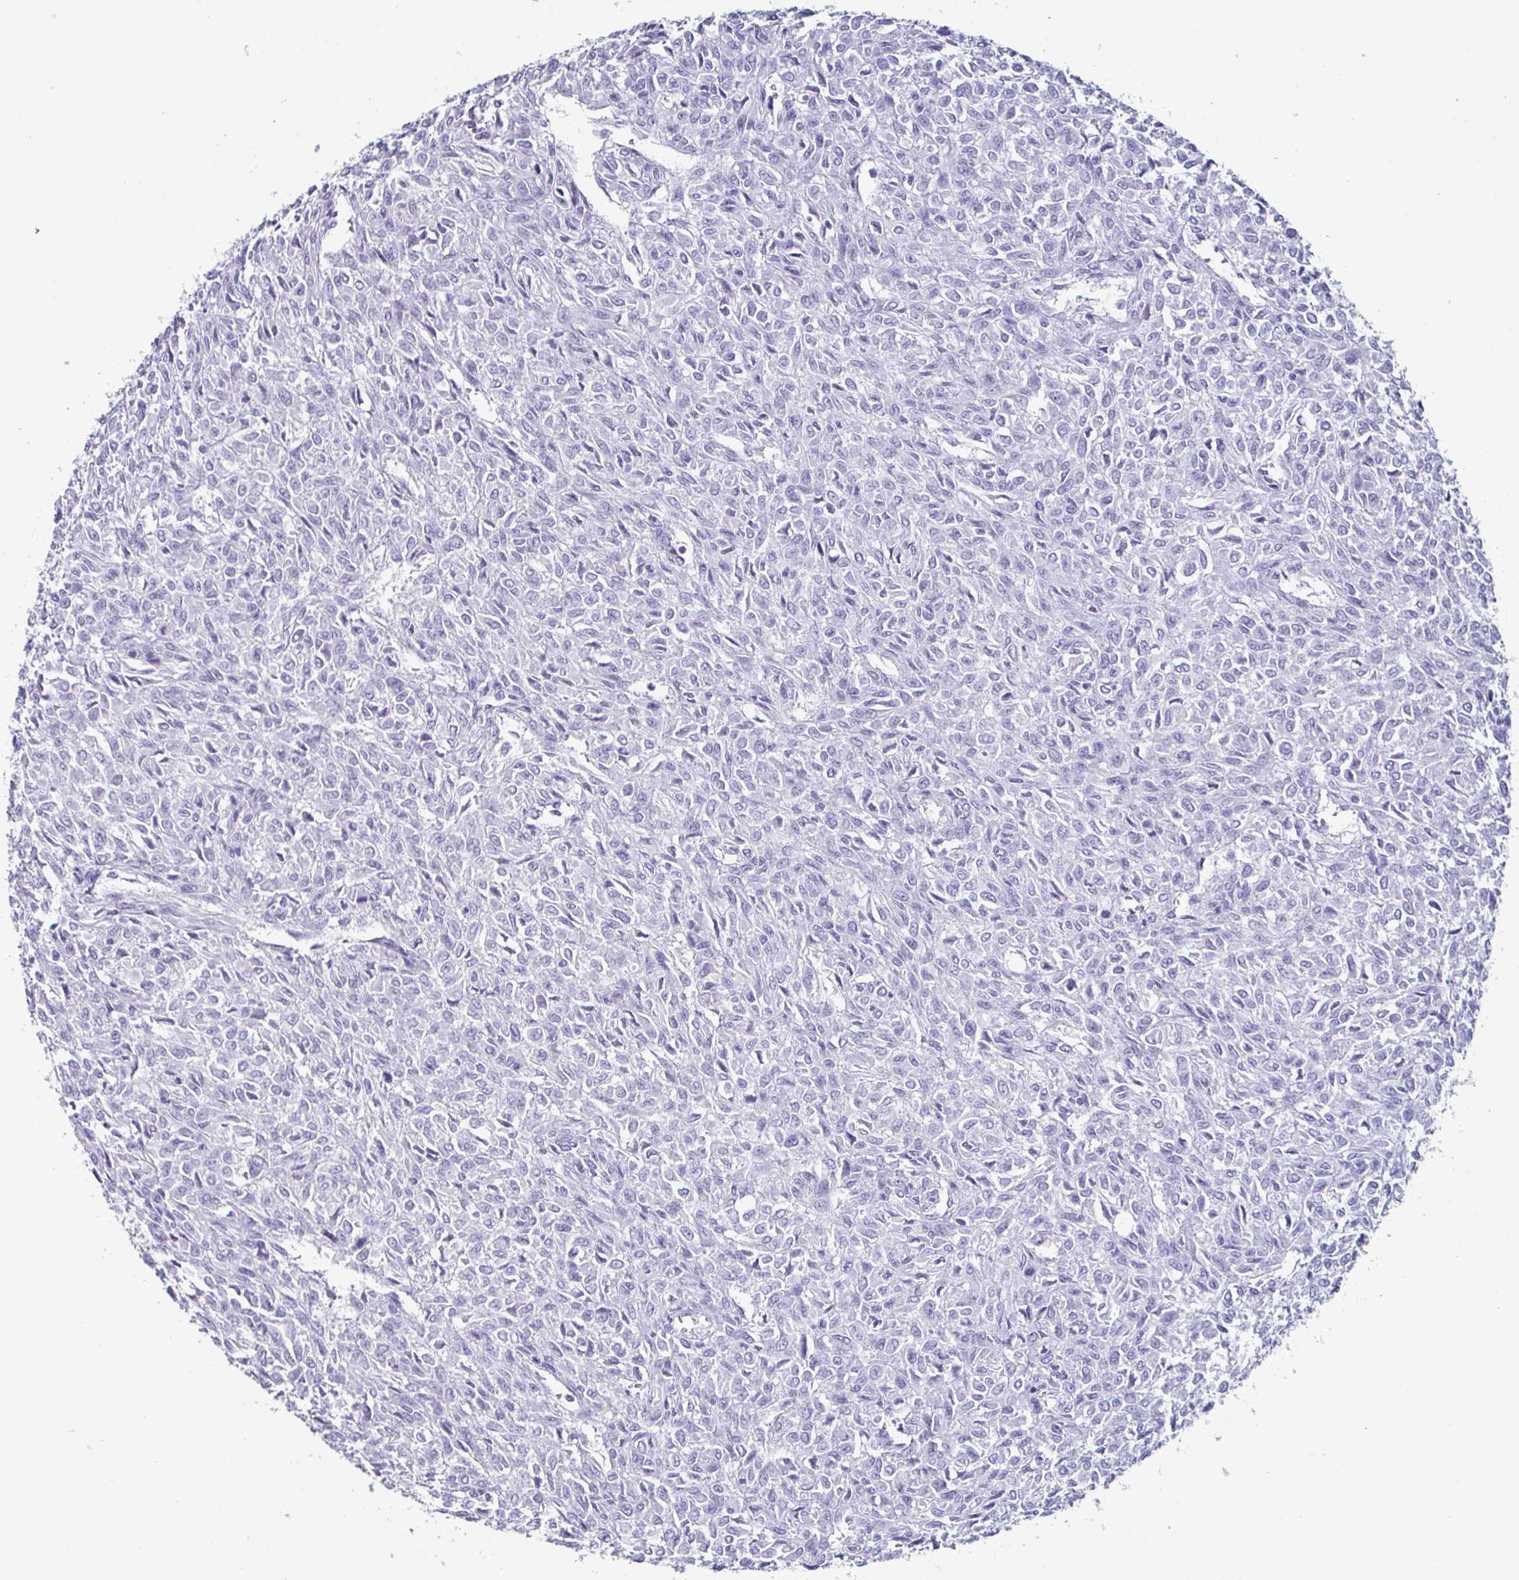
{"staining": {"intensity": "negative", "quantity": "none", "location": "none"}, "tissue": "renal cancer", "cell_type": "Tumor cells", "image_type": "cancer", "snomed": [{"axis": "morphology", "description": "Adenocarcinoma, NOS"}, {"axis": "topography", "description": "Kidney"}], "caption": "Tumor cells show no significant expression in renal adenocarcinoma.", "gene": "CREG2", "patient": {"sex": "male", "age": 58}}